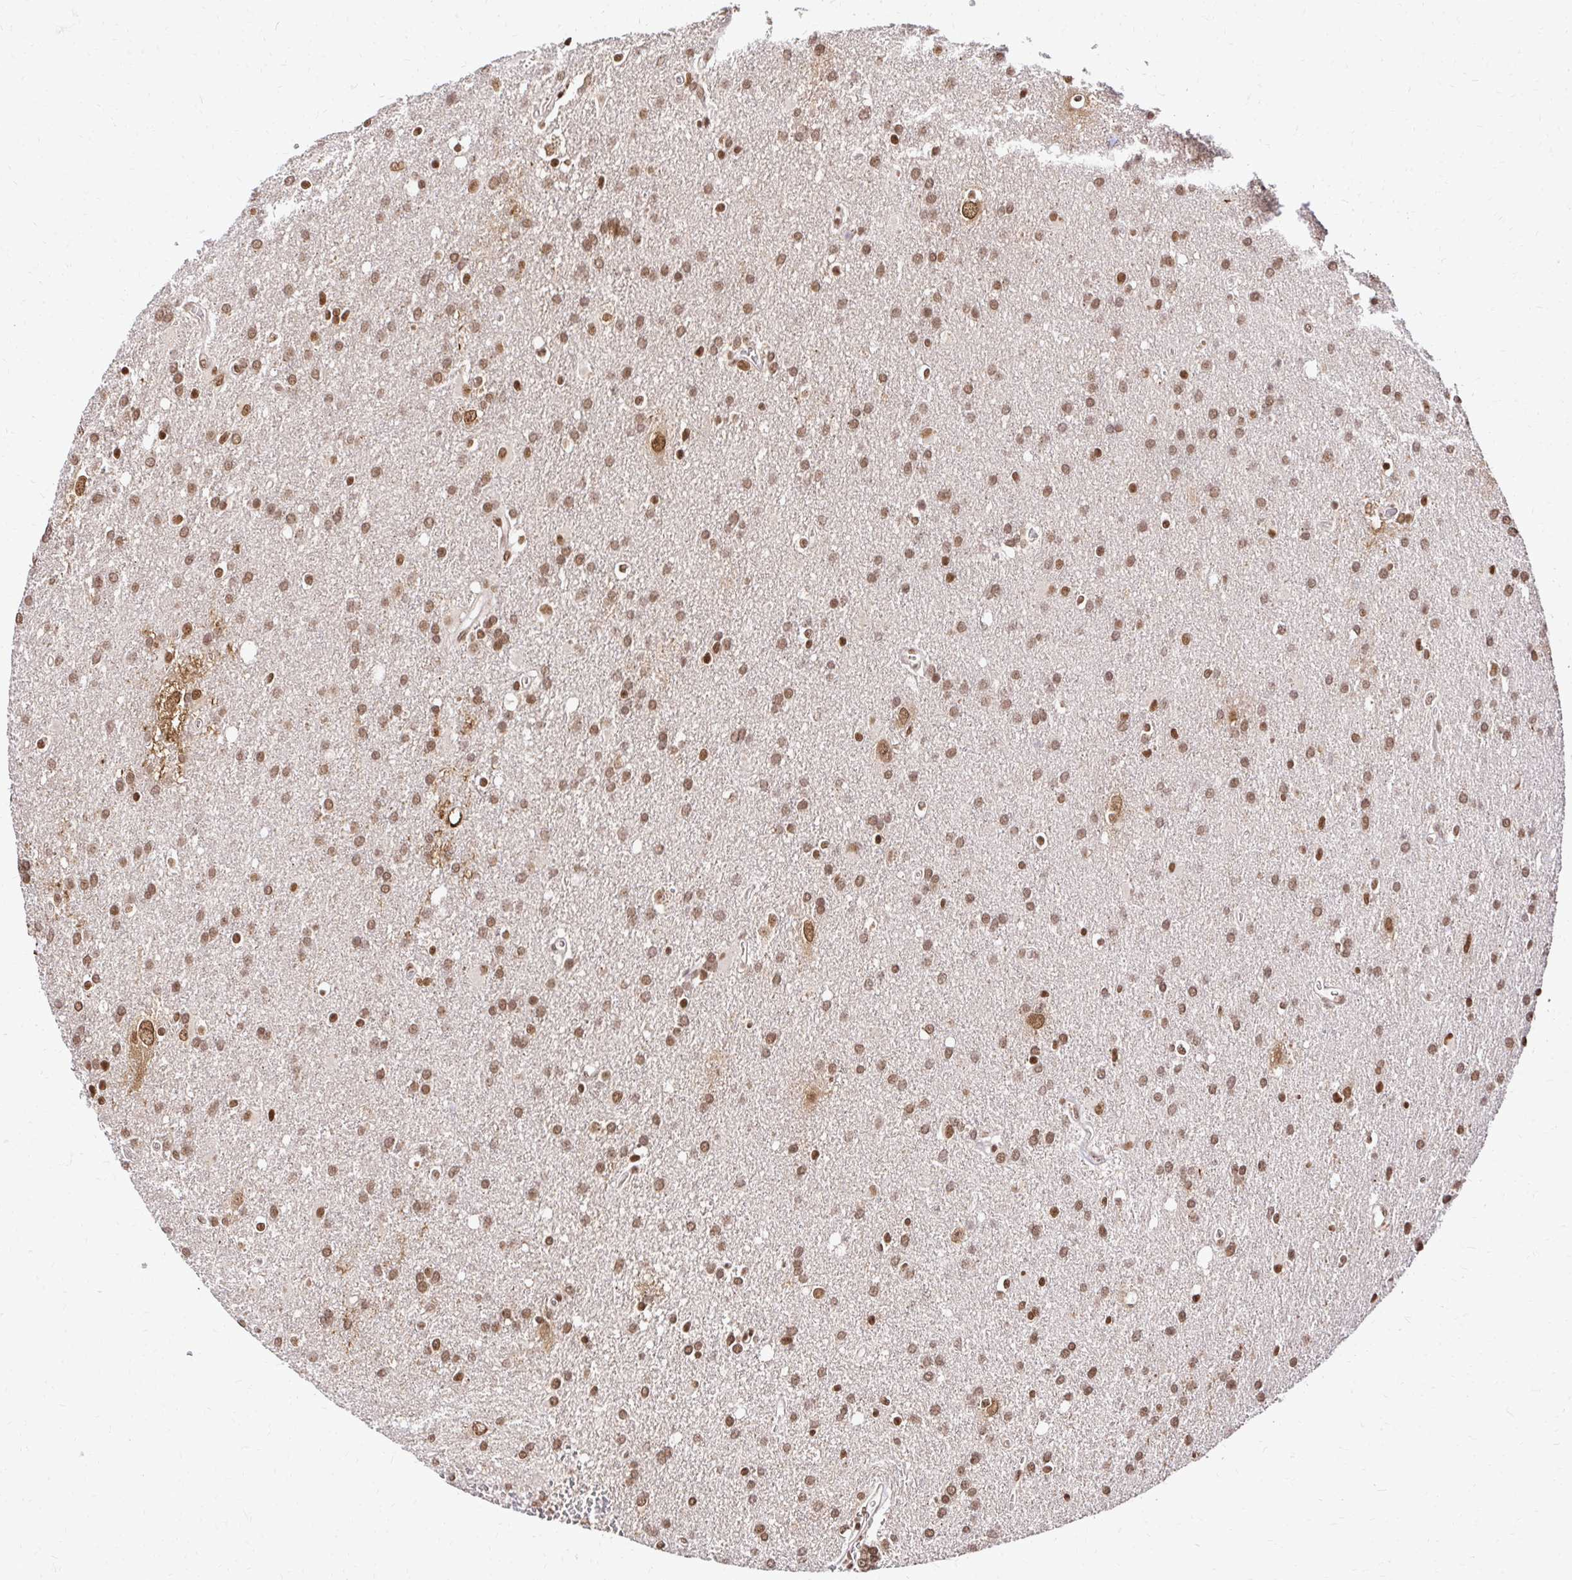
{"staining": {"intensity": "moderate", "quantity": ">75%", "location": "nuclear"}, "tissue": "glioma", "cell_type": "Tumor cells", "image_type": "cancer", "snomed": [{"axis": "morphology", "description": "Glioma, malignant, Low grade"}, {"axis": "topography", "description": "Brain"}], "caption": "A micrograph of human malignant glioma (low-grade) stained for a protein exhibits moderate nuclear brown staining in tumor cells.", "gene": "GLYR1", "patient": {"sex": "male", "age": 66}}